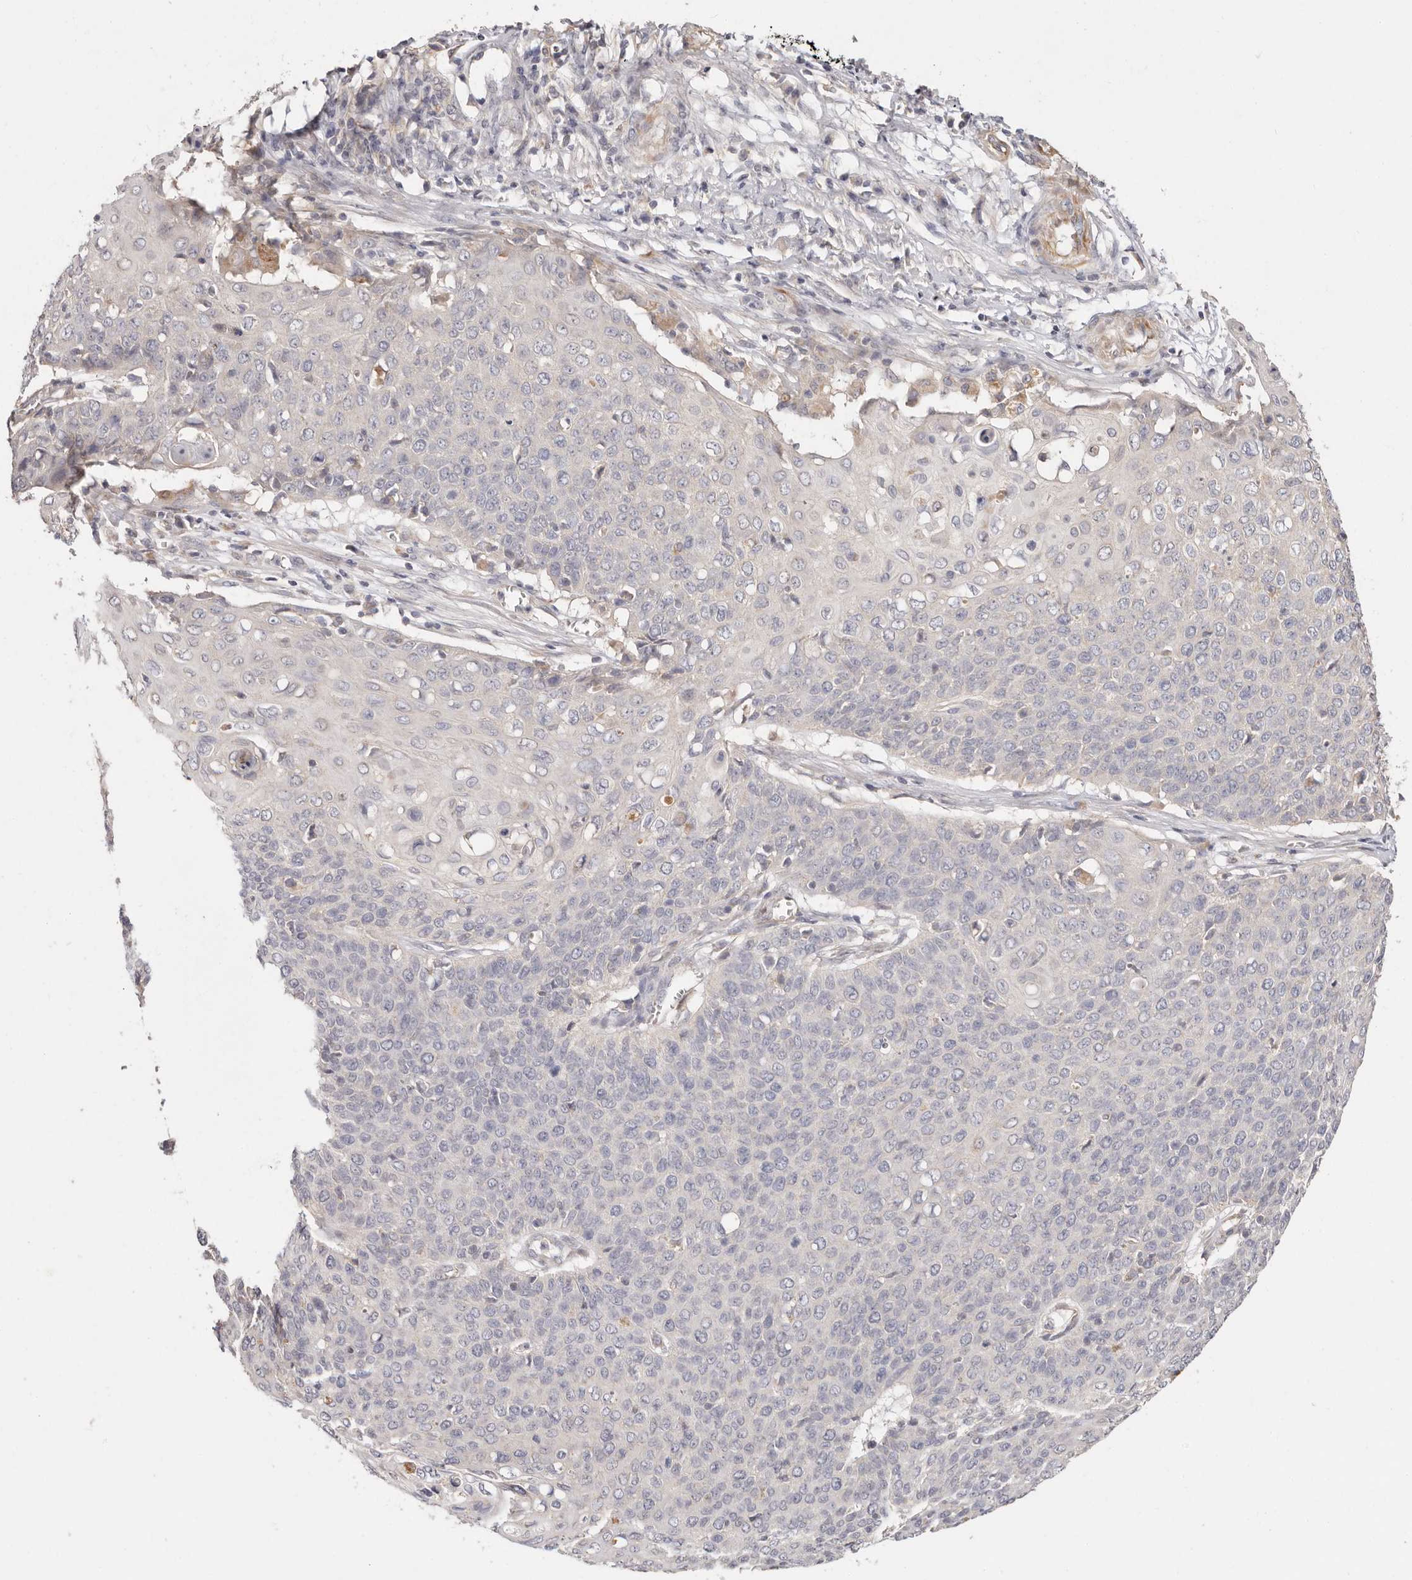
{"staining": {"intensity": "negative", "quantity": "none", "location": "none"}, "tissue": "cervical cancer", "cell_type": "Tumor cells", "image_type": "cancer", "snomed": [{"axis": "morphology", "description": "Squamous cell carcinoma, NOS"}, {"axis": "topography", "description": "Cervix"}], "caption": "High magnification brightfield microscopy of cervical cancer (squamous cell carcinoma) stained with DAB (3,3'-diaminobenzidine) (brown) and counterstained with hematoxylin (blue): tumor cells show no significant staining.", "gene": "THBS3", "patient": {"sex": "female", "age": 39}}